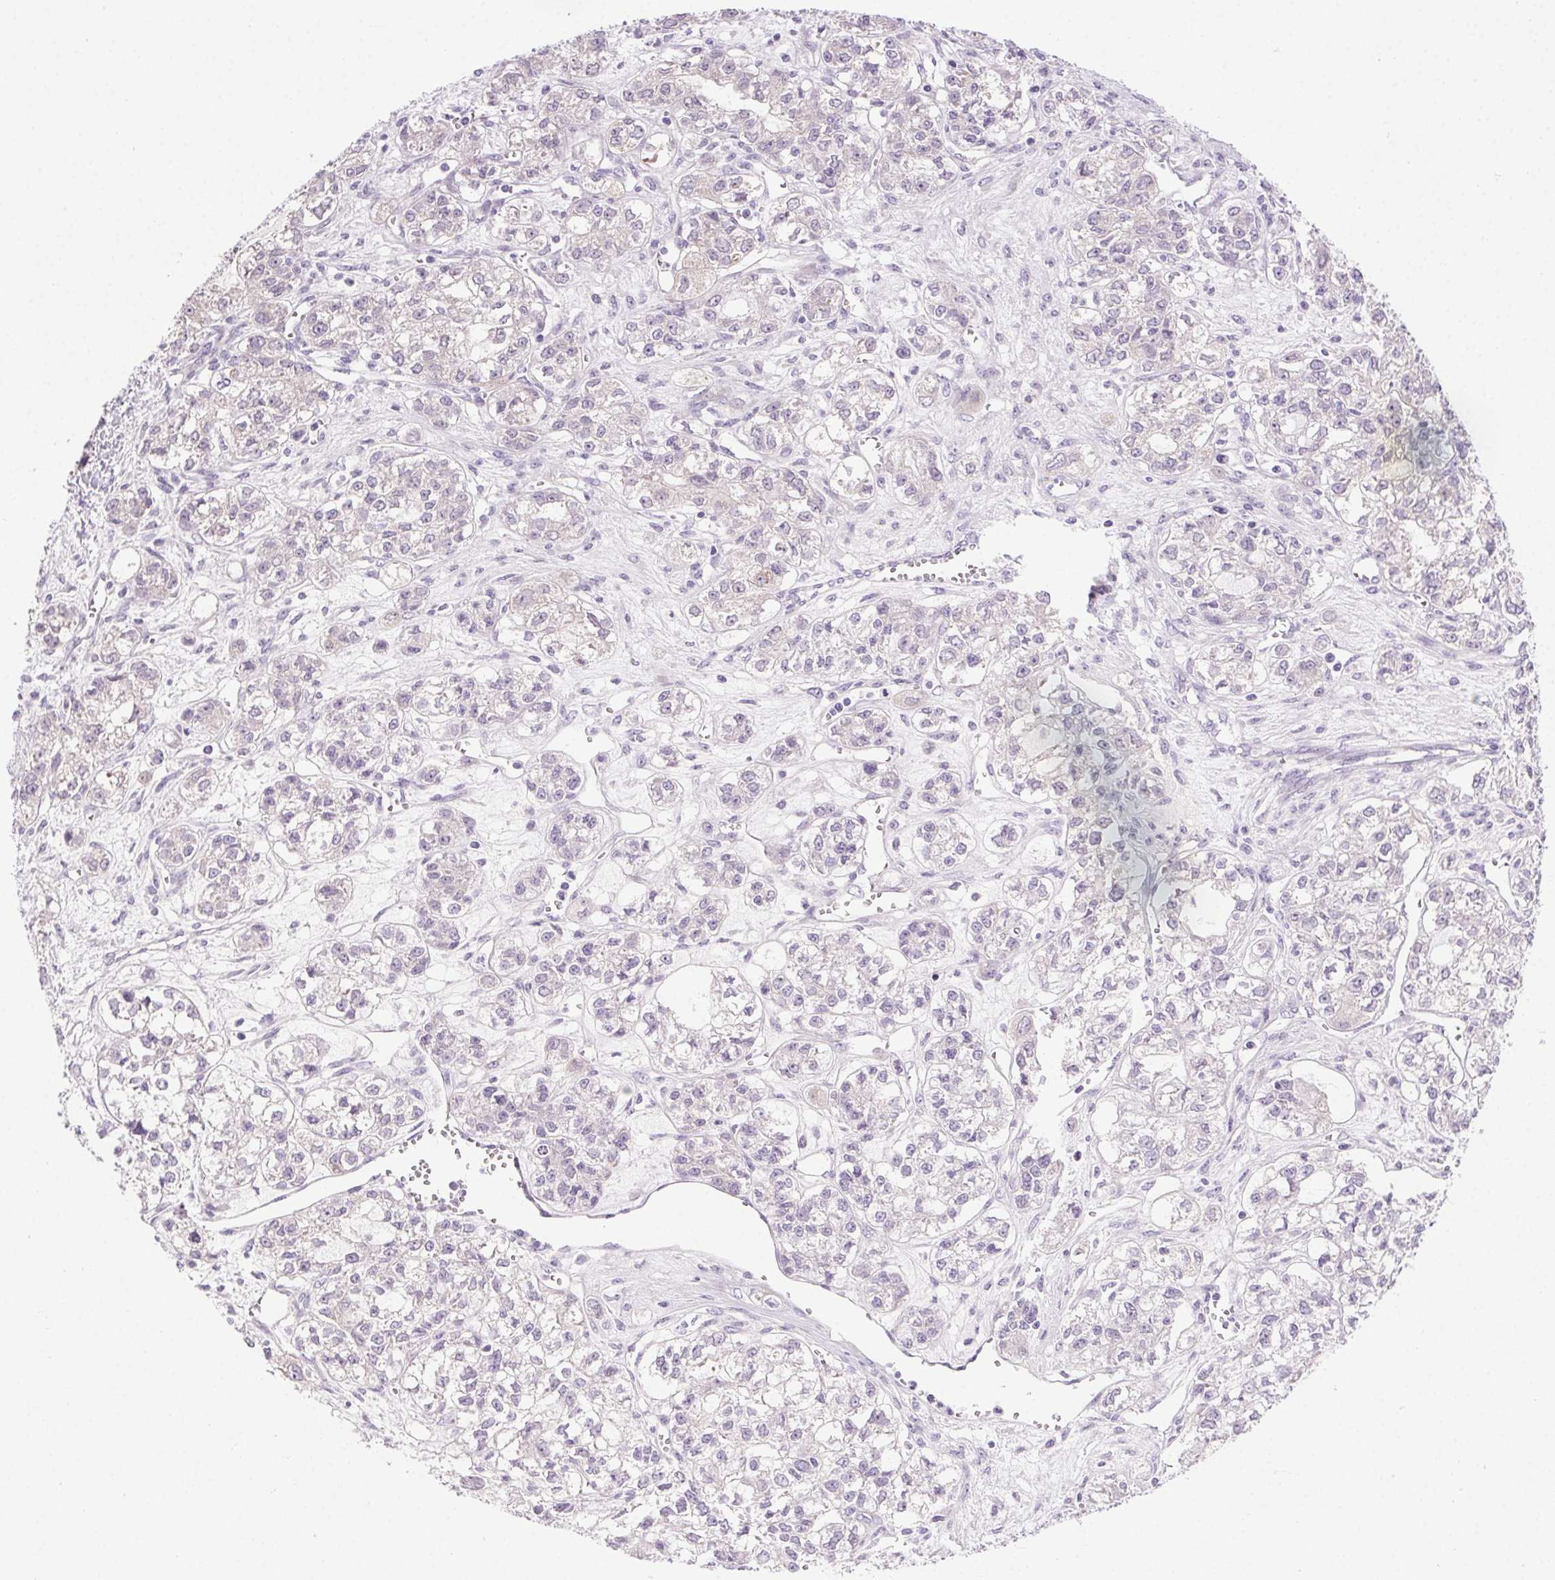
{"staining": {"intensity": "negative", "quantity": "none", "location": "none"}, "tissue": "ovarian cancer", "cell_type": "Tumor cells", "image_type": "cancer", "snomed": [{"axis": "morphology", "description": "Carcinoma, endometroid"}, {"axis": "topography", "description": "Ovary"}], "caption": "IHC photomicrograph of ovarian cancer stained for a protein (brown), which demonstrates no positivity in tumor cells.", "gene": "SYT11", "patient": {"sex": "female", "age": 64}}